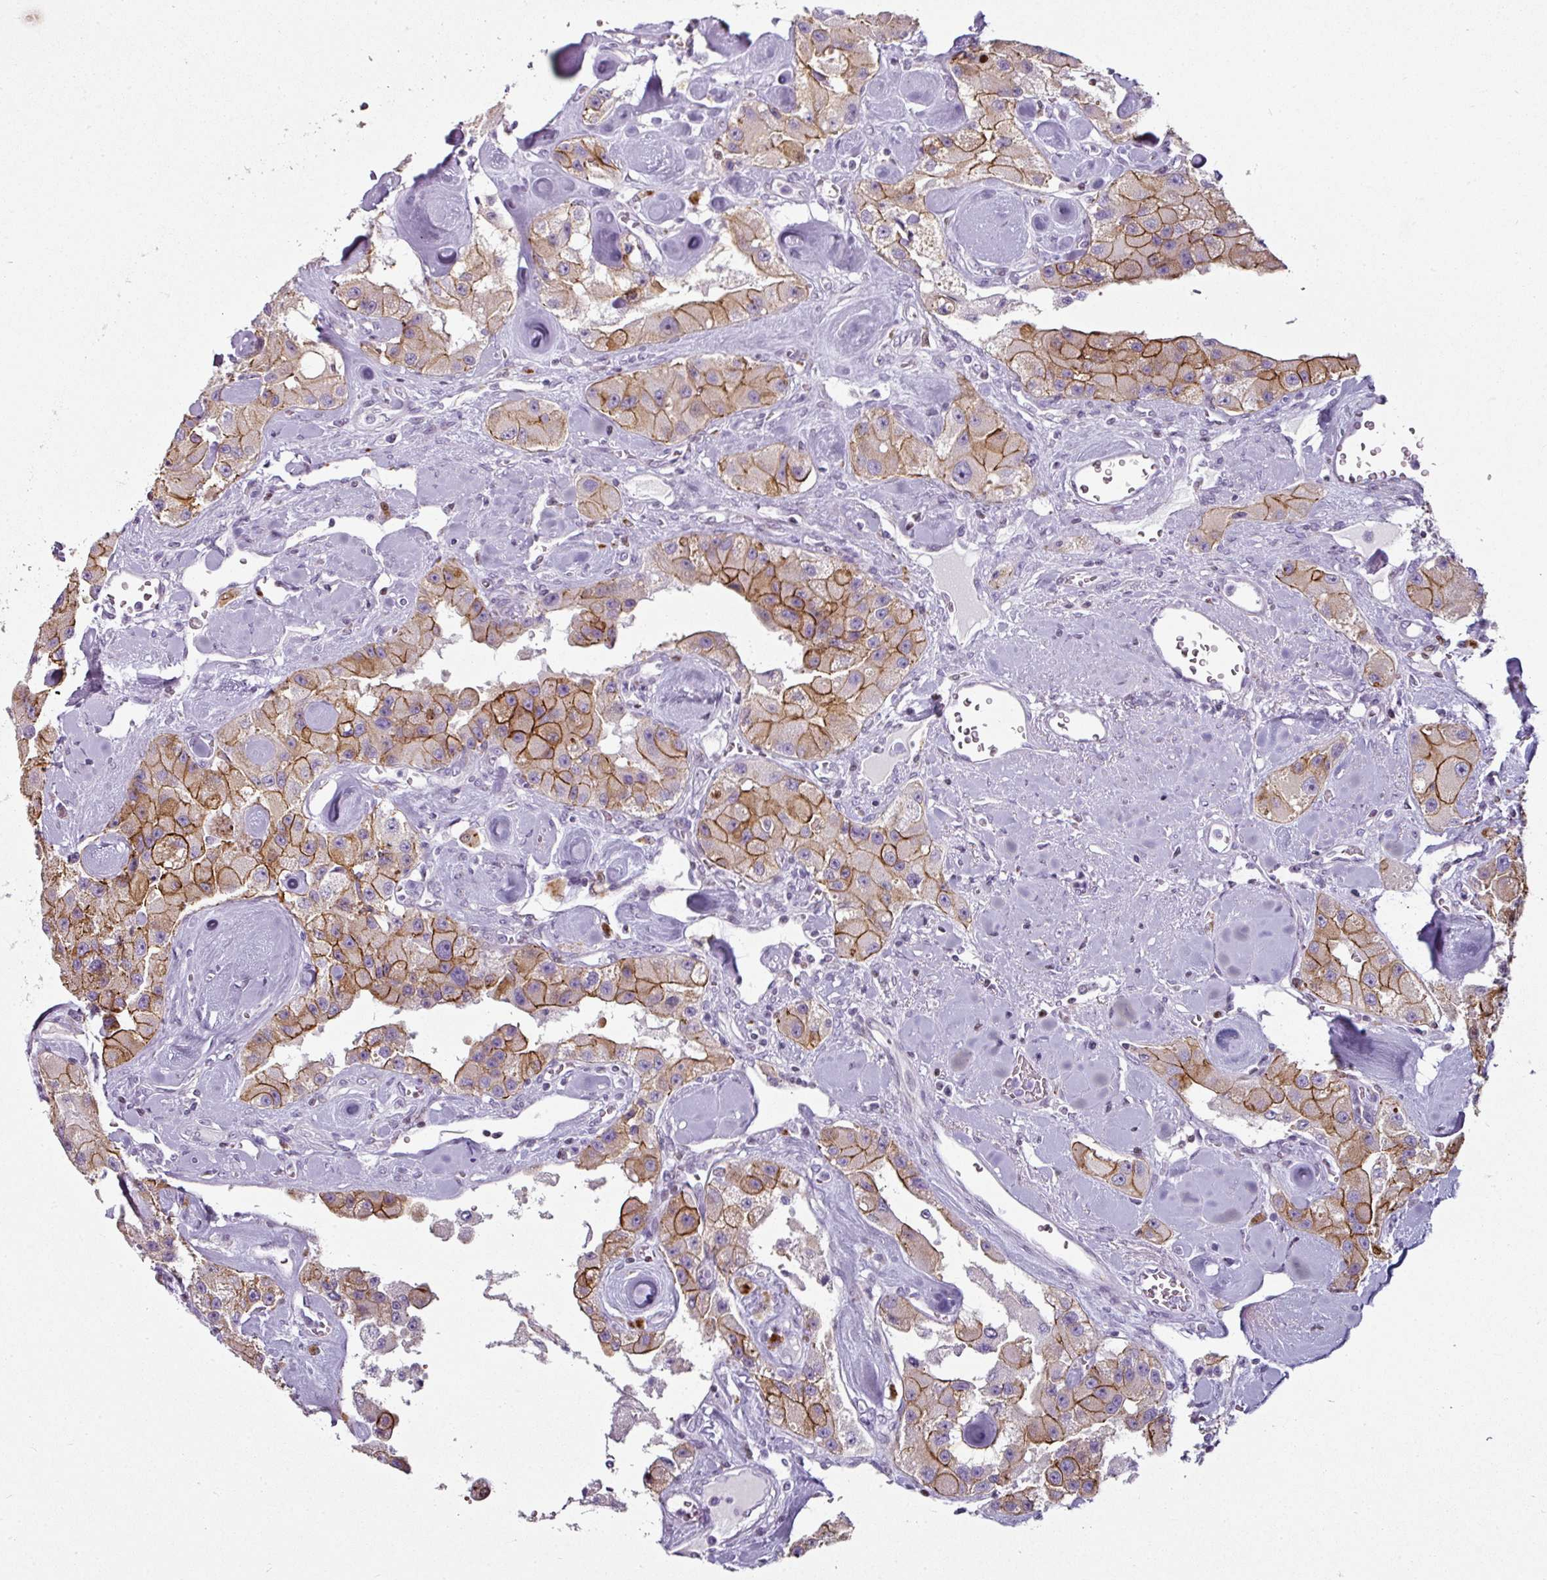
{"staining": {"intensity": "moderate", "quantity": ">75%", "location": "cytoplasmic/membranous"}, "tissue": "carcinoid", "cell_type": "Tumor cells", "image_type": "cancer", "snomed": [{"axis": "morphology", "description": "Carcinoid, malignant, NOS"}, {"axis": "topography", "description": "Pancreas"}], "caption": "DAB immunohistochemical staining of carcinoid shows moderate cytoplasmic/membranous protein staining in about >75% of tumor cells.", "gene": "SYT8", "patient": {"sex": "male", "age": 41}}